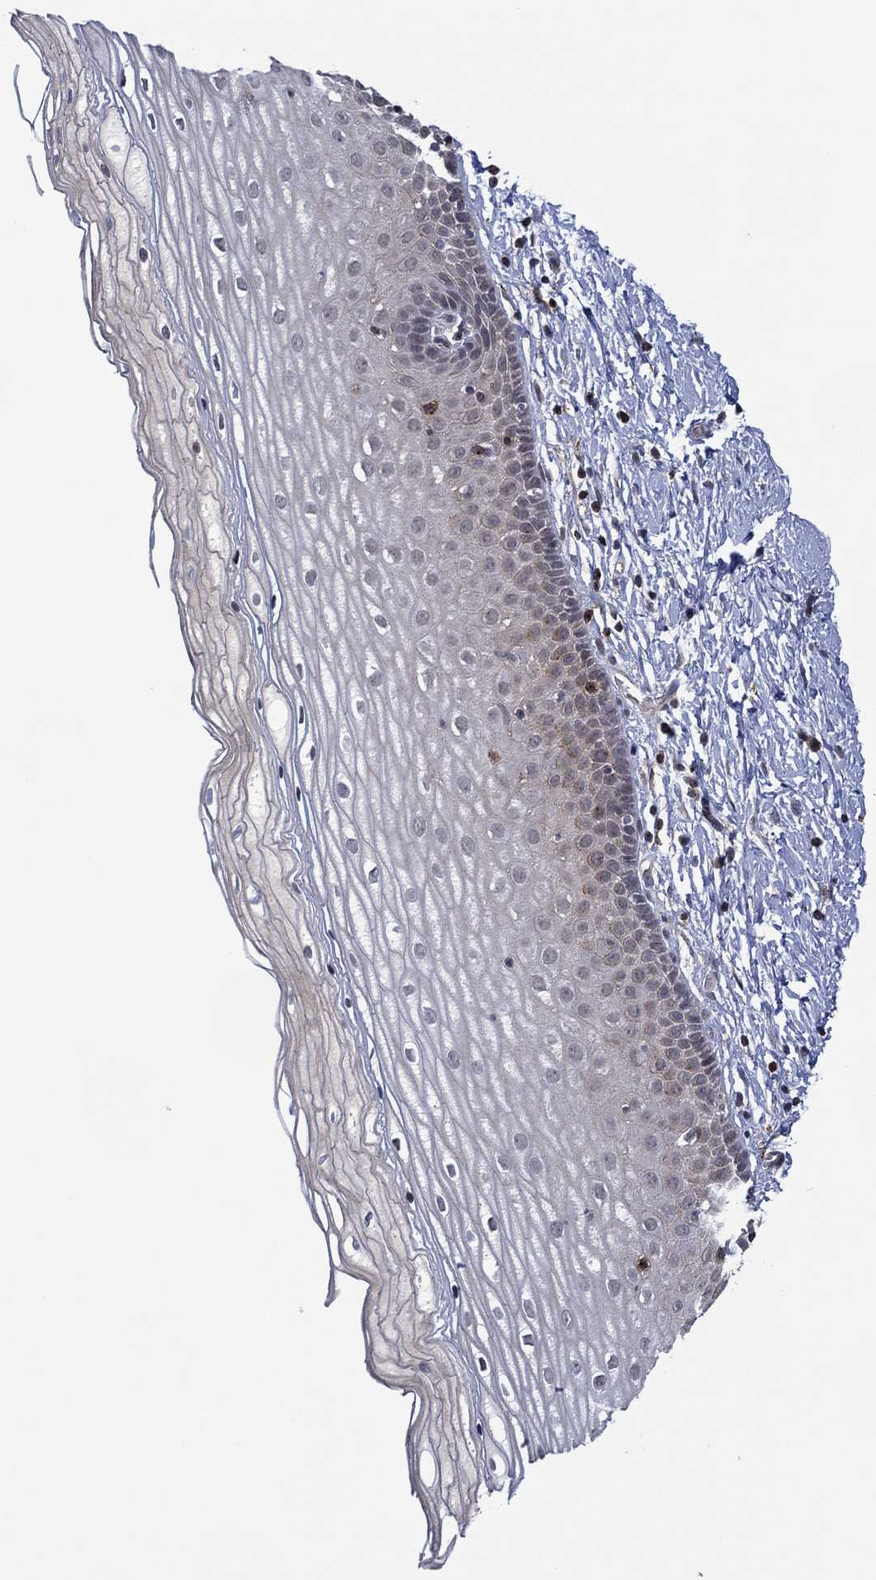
{"staining": {"intensity": "weak", "quantity": "25%-75%", "location": "nuclear"}, "tissue": "cervix", "cell_type": "Squamous epithelial cells", "image_type": "normal", "snomed": [{"axis": "morphology", "description": "Normal tissue, NOS"}, {"axis": "topography", "description": "Cervix"}], "caption": "Protein analysis of benign cervix demonstrates weak nuclear positivity in approximately 25%-75% of squamous epithelial cells.", "gene": "DPP4", "patient": {"sex": "female", "age": 37}}